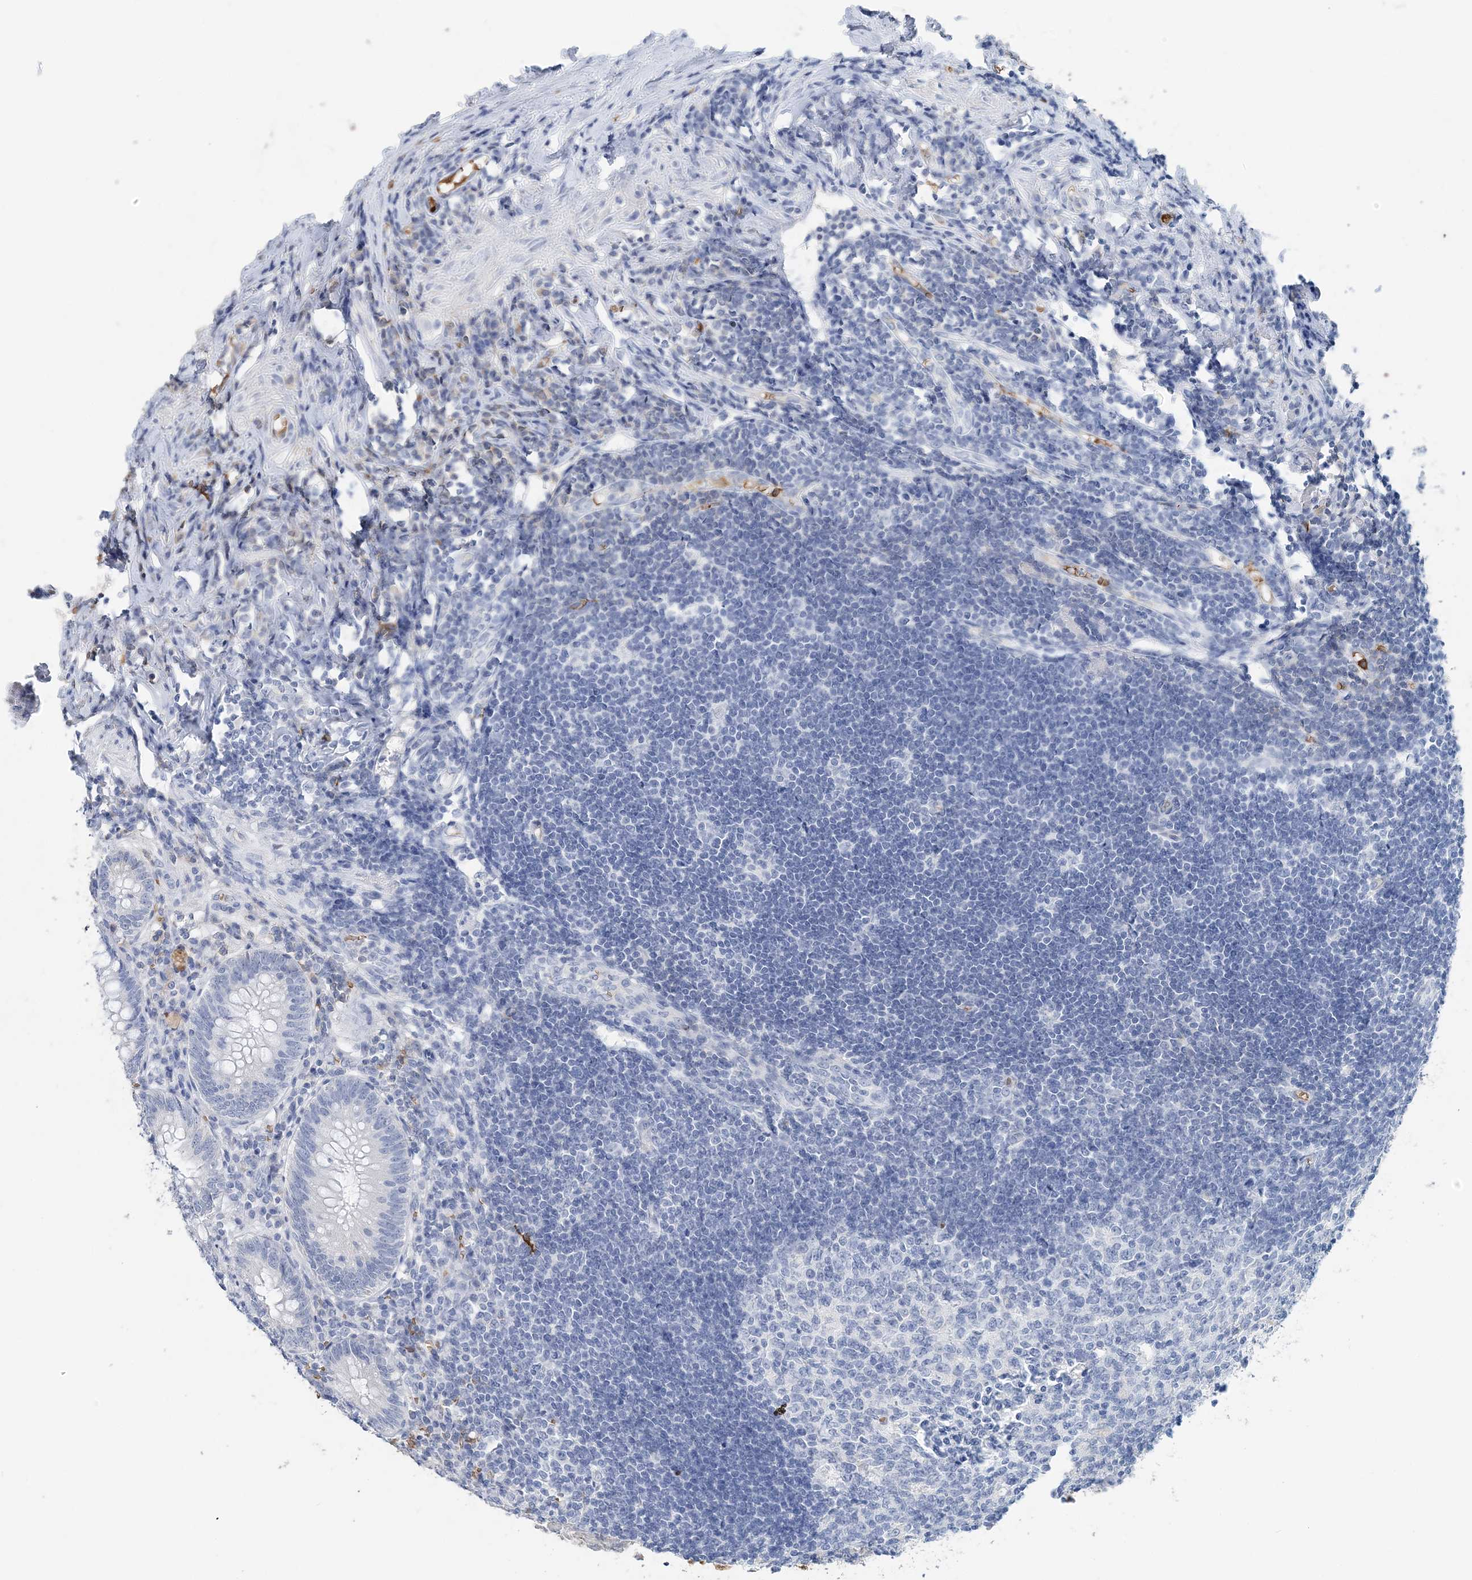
{"staining": {"intensity": "negative", "quantity": "none", "location": "none"}, "tissue": "appendix", "cell_type": "Glandular cells", "image_type": "normal", "snomed": [{"axis": "morphology", "description": "Normal tissue, NOS"}, {"axis": "topography", "description": "Appendix"}], "caption": "Immunohistochemical staining of benign appendix reveals no significant staining in glandular cells. Brightfield microscopy of IHC stained with DAB (brown) and hematoxylin (blue), captured at high magnification.", "gene": "HBD", "patient": {"sex": "female", "age": 54}}